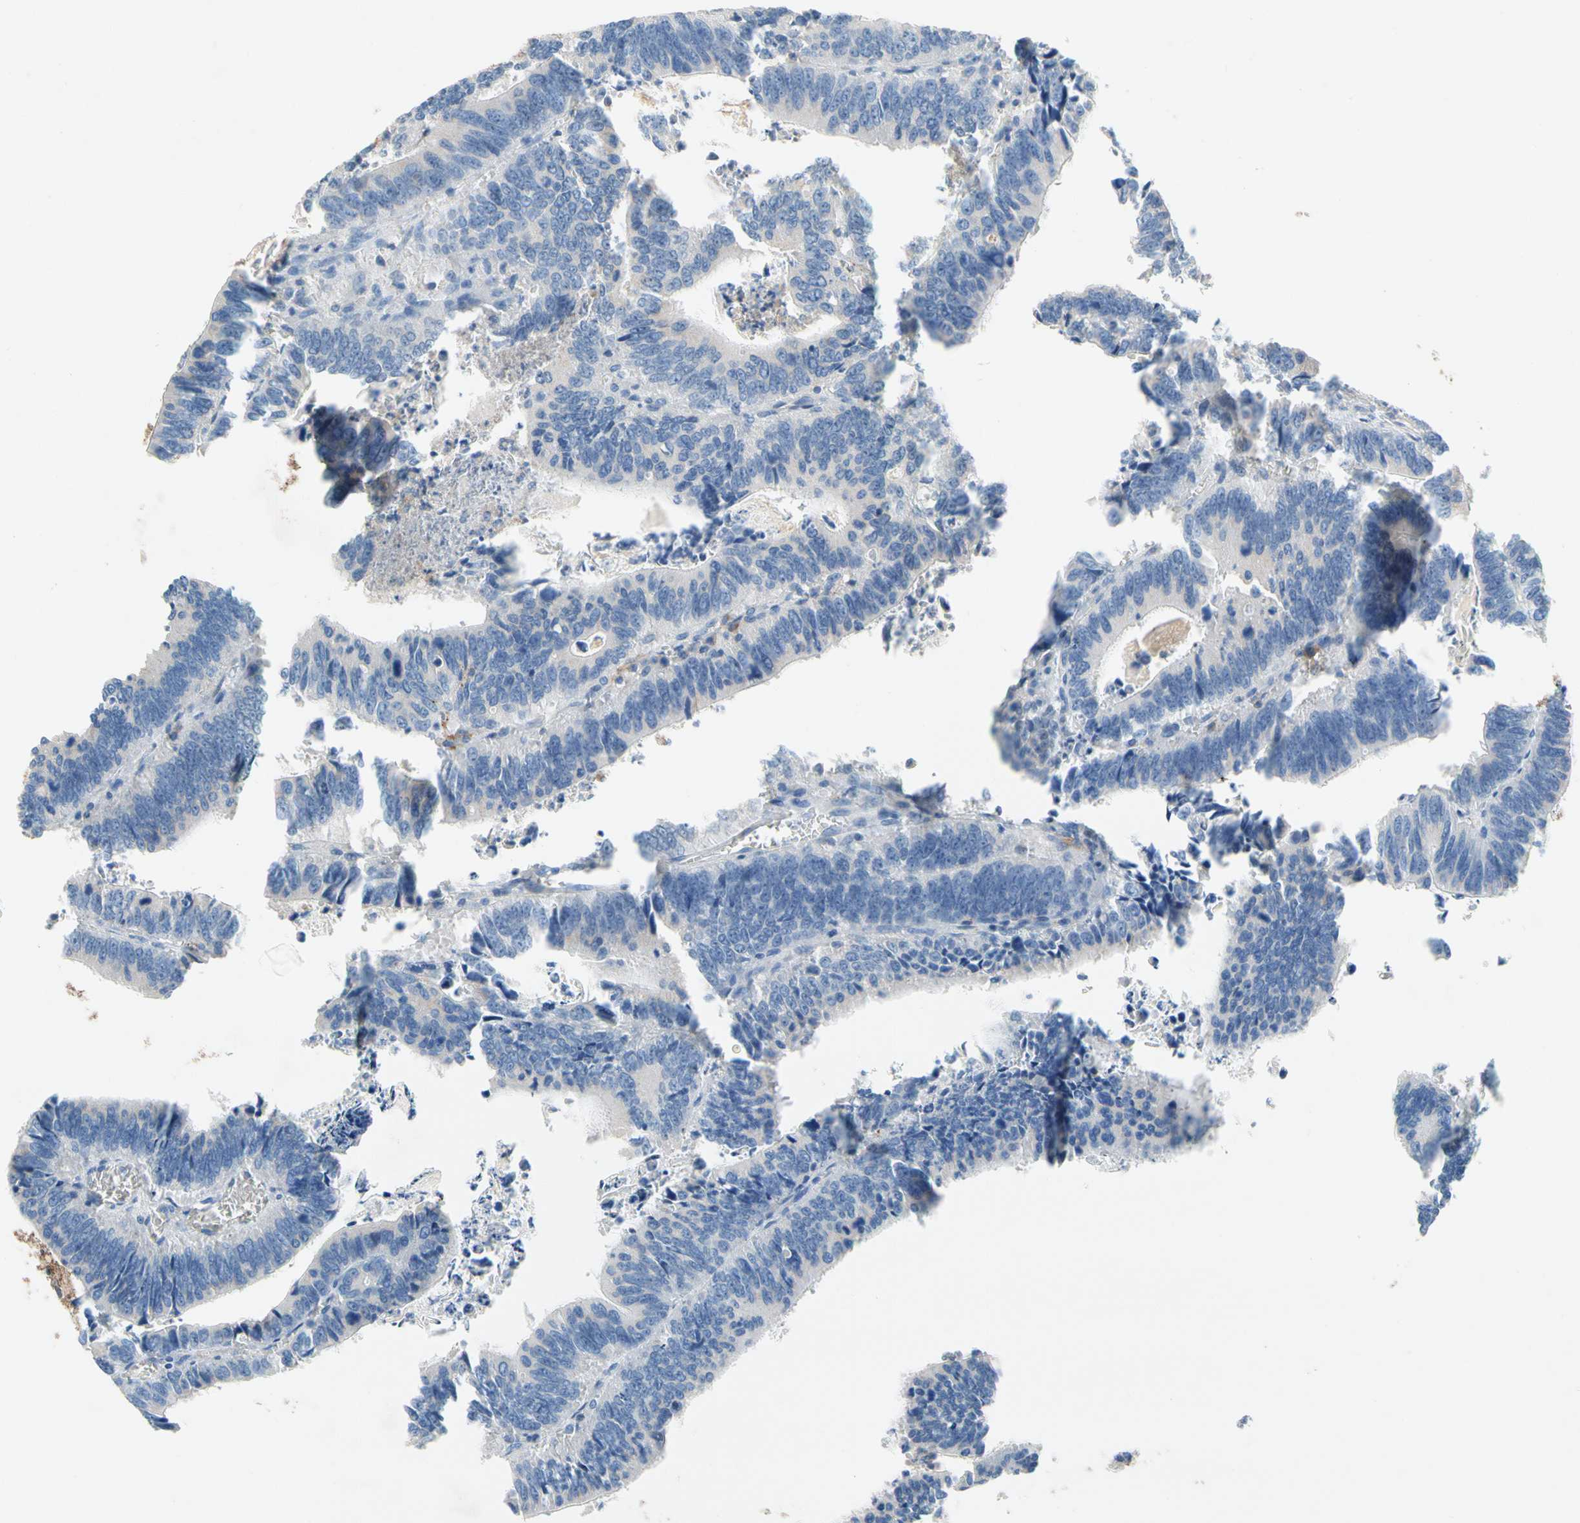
{"staining": {"intensity": "negative", "quantity": "none", "location": "none"}, "tissue": "colorectal cancer", "cell_type": "Tumor cells", "image_type": "cancer", "snomed": [{"axis": "morphology", "description": "Adenocarcinoma, NOS"}, {"axis": "topography", "description": "Colon"}], "caption": "This is a image of immunohistochemistry staining of colorectal cancer, which shows no expression in tumor cells. (Brightfield microscopy of DAB IHC at high magnification).", "gene": "NDFIP2", "patient": {"sex": "male", "age": 72}}